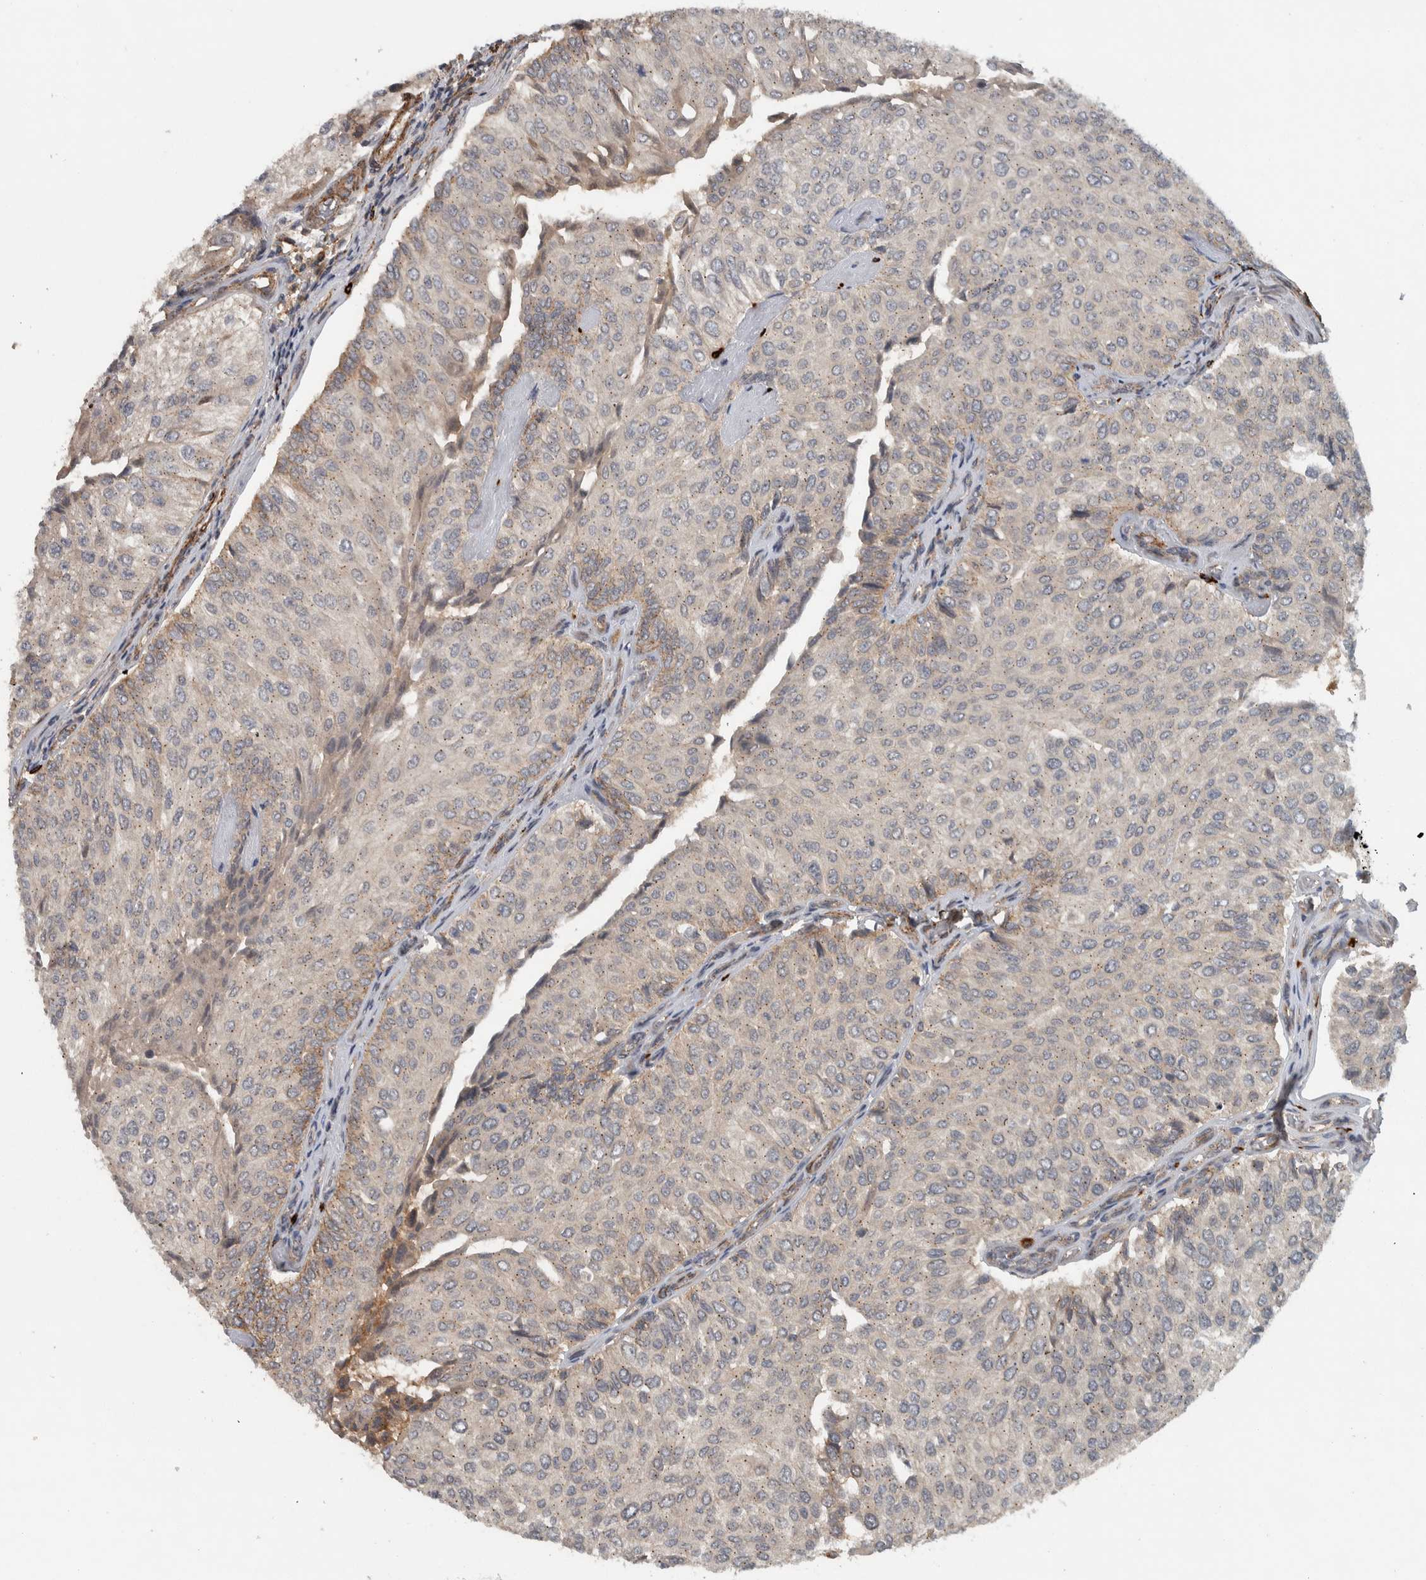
{"staining": {"intensity": "negative", "quantity": "none", "location": "none"}, "tissue": "urothelial cancer", "cell_type": "Tumor cells", "image_type": "cancer", "snomed": [{"axis": "morphology", "description": "Urothelial carcinoma, High grade"}, {"axis": "topography", "description": "Kidney"}, {"axis": "topography", "description": "Urinary bladder"}], "caption": "A high-resolution image shows immunohistochemistry staining of high-grade urothelial carcinoma, which reveals no significant positivity in tumor cells. (DAB immunohistochemistry (IHC) with hematoxylin counter stain).", "gene": "LBHD1", "patient": {"sex": "male", "age": 77}}